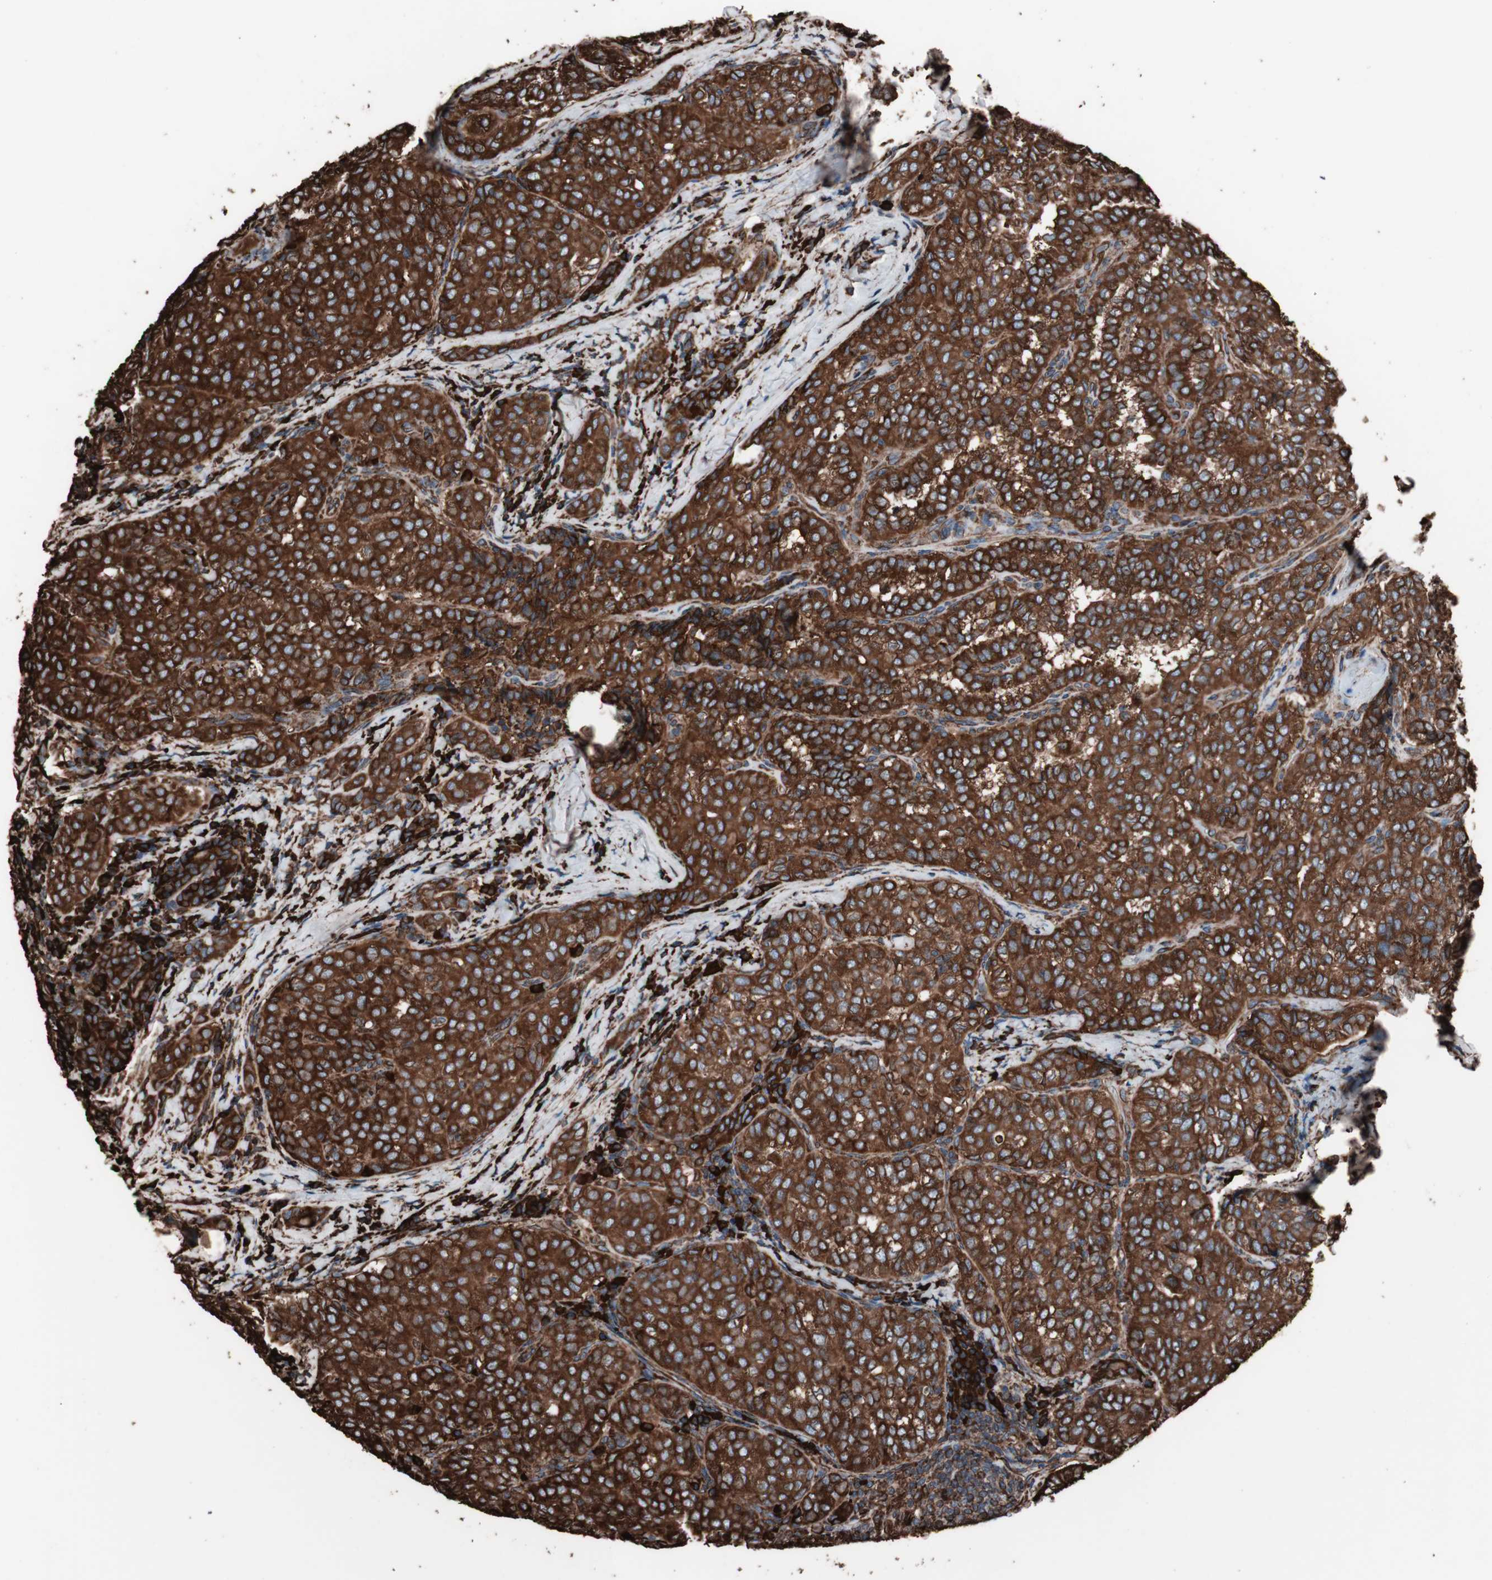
{"staining": {"intensity": "strong", "quantity": ">75%", "location": "cytoplasmic/membranous"}, "tissue": "thyroid cancer", "cell_type": "Tumor cells", "image_type": "cancer", "snomed": [{"axis": "morphology", "description": "Normal tissue, NOS"}, {"axis": "morphology", "description": "Papillary adenocarcinoma, NOS"}, {"axis": "topography", "description": "Thyroid gland"}], "caption": "A histopathology image of human thyroid cancer stained for a protein demonstrates strong cytoplasmic/membranous brown staining in tumor cells. The protein of interest is shown in brown color, while the nuclei are stained blue.", "gene": "HSP90B1", "patient": {"sex": "female", "age": 30}}